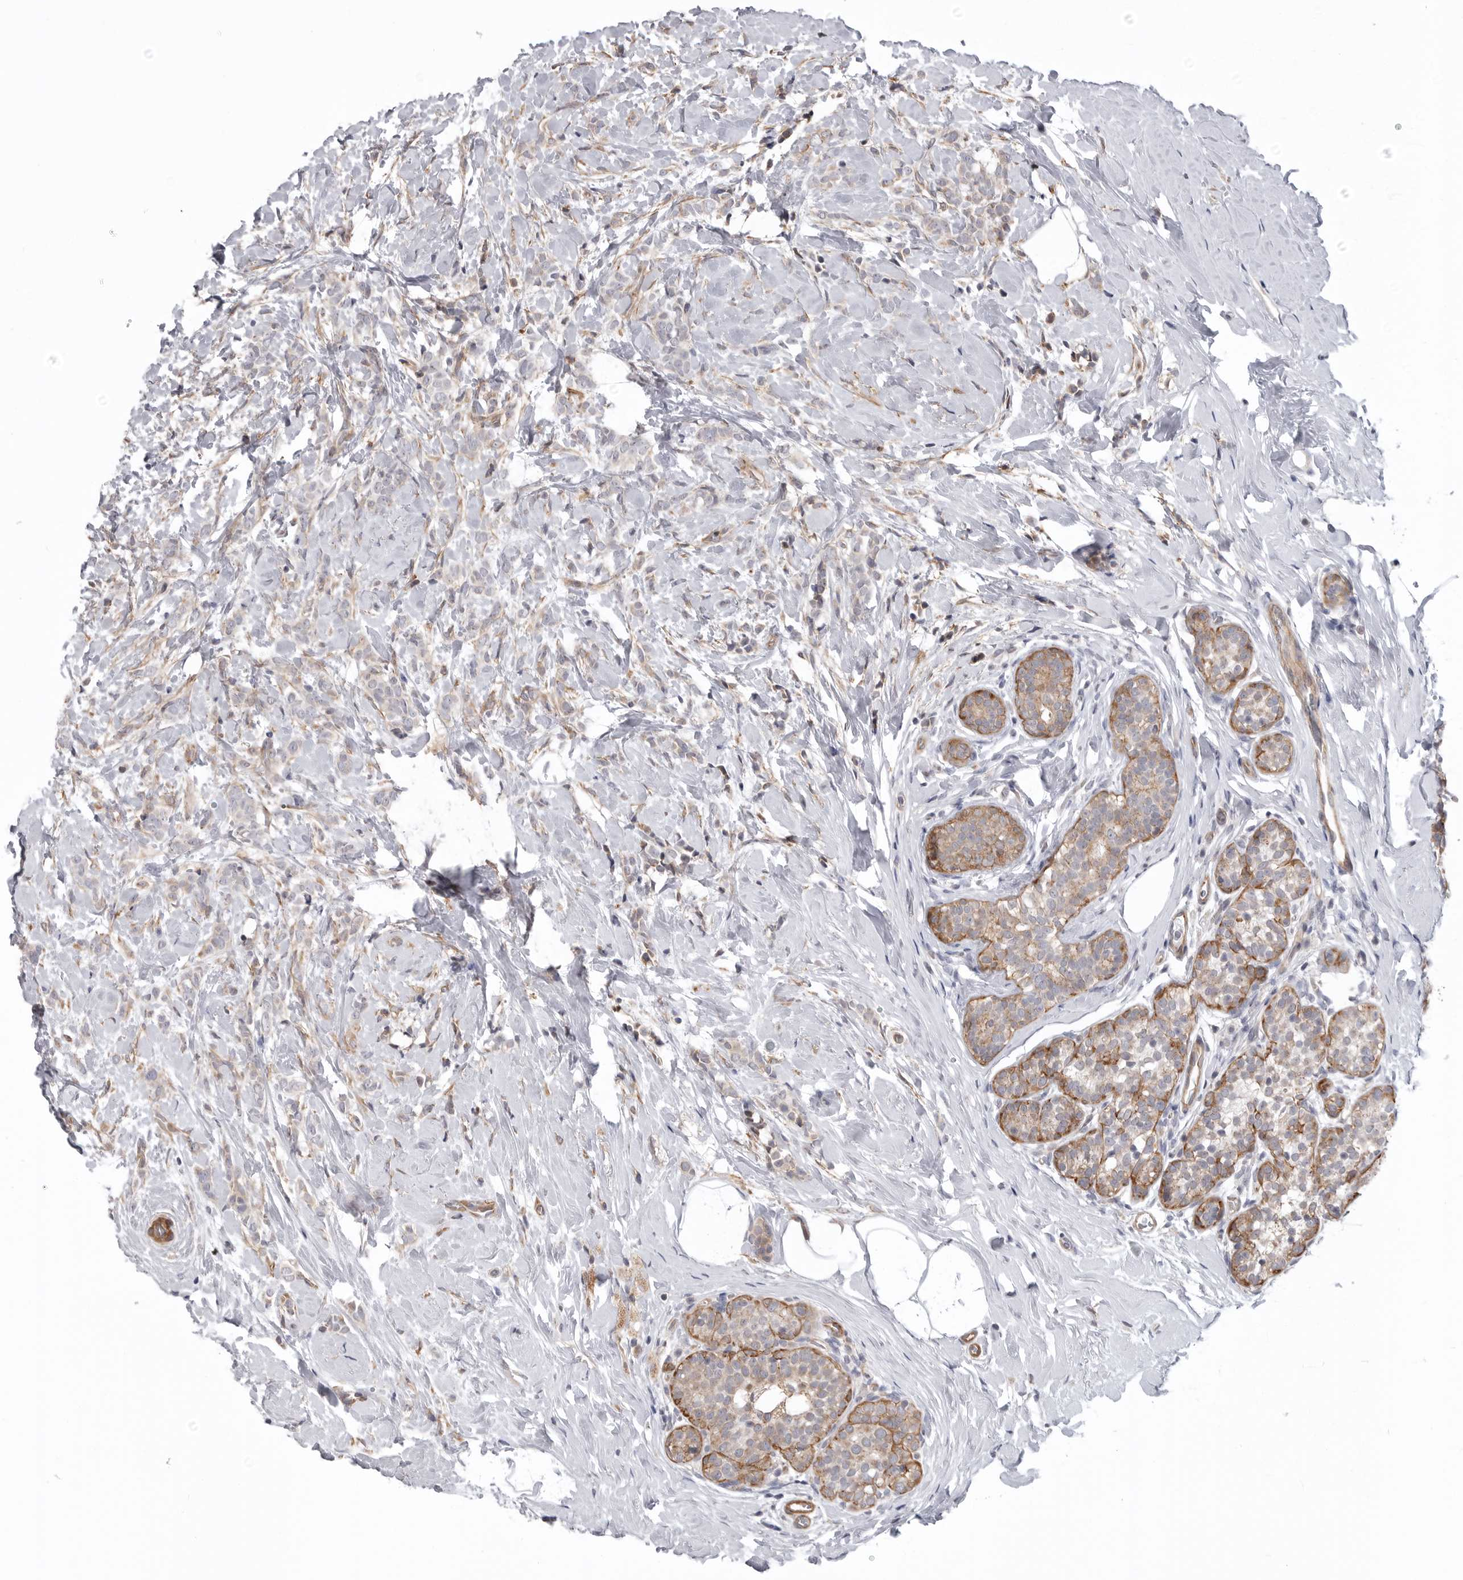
{"staining": {"intensity": "weak", "quantity": "<25%", "location": "cytoplasmic/membranous"}, "tissue": "breast cancer", "cell_type": "Tumor cells", "image_type": "cancer", "snomed": [{"axis": "morphology", "description": "Lobular carcinoma, in situ"}, {"axis": "morphology", "description": "Lobular carcinoma"}, {"axis": "topography", "description": "Breast"}], "caption": "A histopathology image of breast lobular carcinoma in situ stained for a protein demonstrates no brown staining in tumor cells.", "gene": "SCP2", "patient": {"sex": "female", "age": 41}}